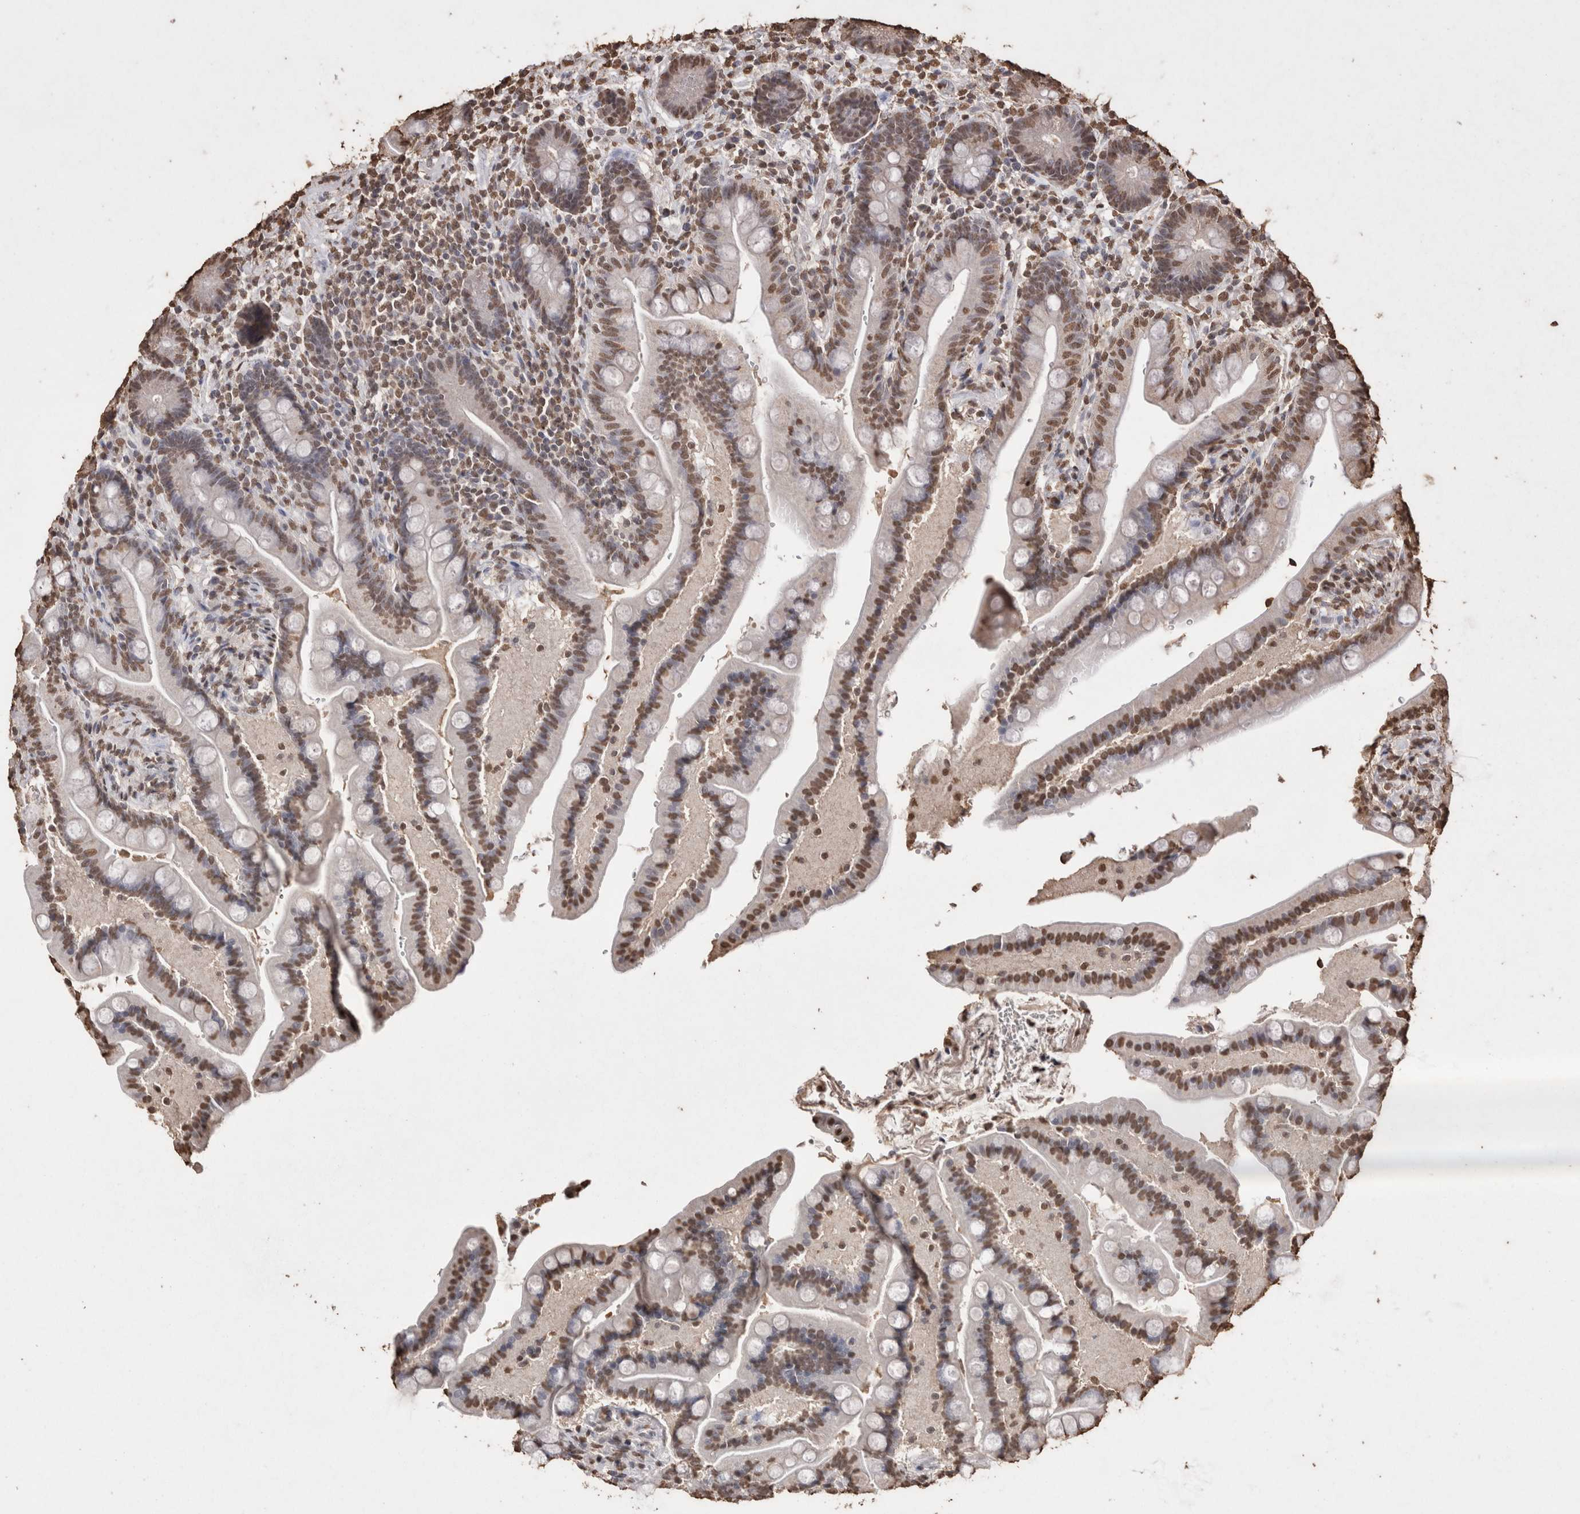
{"staining": {"intensity": "moderate", "quantity": "25%-75%", "location": "cytoplasmic/membranous,nuclear"}, "tissue": "colon", "cell_type": "Endothelial cells", "image_type": "normal", "snomed": [{"axis": "morphology", "description": "Normal tissue, NOS"}, {"axis": "topography", "description": "Smooth muscle"}, {"axis": "topography", "description": "Colon"}], "caption": "Immunohistochemistry of normal colon shows medium levels of moderate cytoplasmic/membranous,nuclear staining in about 25%-75% of endothelial cells. (brown staining indicates protein expression, while blue staining denotes nuclei).", "gene": "POU5F1", "patient": {"sex": "male", "age": 73}}